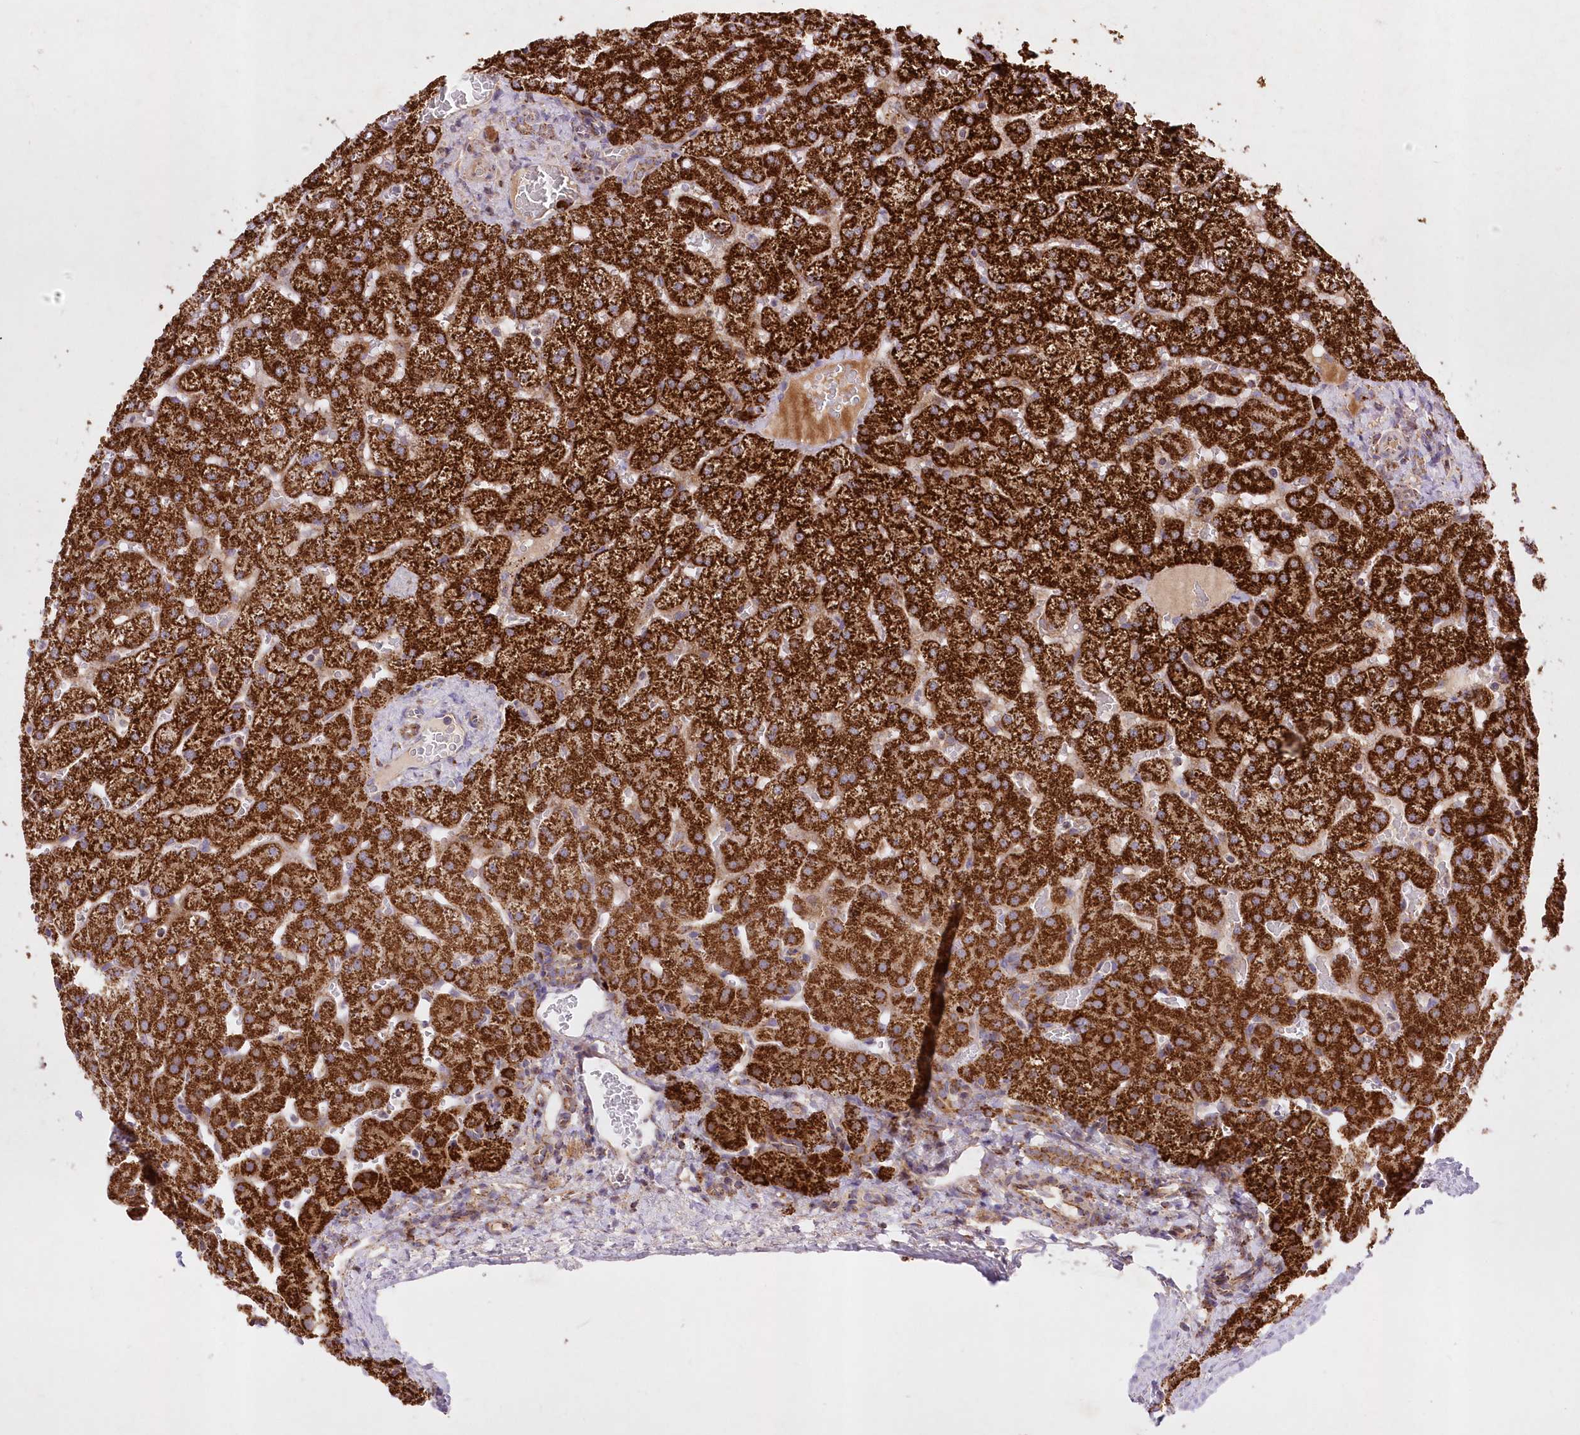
{"staining": {"intensity": "weak", "quantity": ">75%", "location": "cytoplasmic/membranous"}, "tissue": "liver", "cell_type": "Cholangiocytes", "image_type": "normal", "snomed": [{"axis": "morphology", "description": "Normal tissue, NOS"}, {"axis": "topography", "description": "Liver"}], "caption": "The photomicrograph reveals staining of normal liver, revealing weak cytoplasmic/membranous protein positivity (brown color) within cholangiocytes. (IHC, brightfield microscopy, high magnification).", "gene": "ASNSD1", "patient": {"sex": "female", "age": 32}}